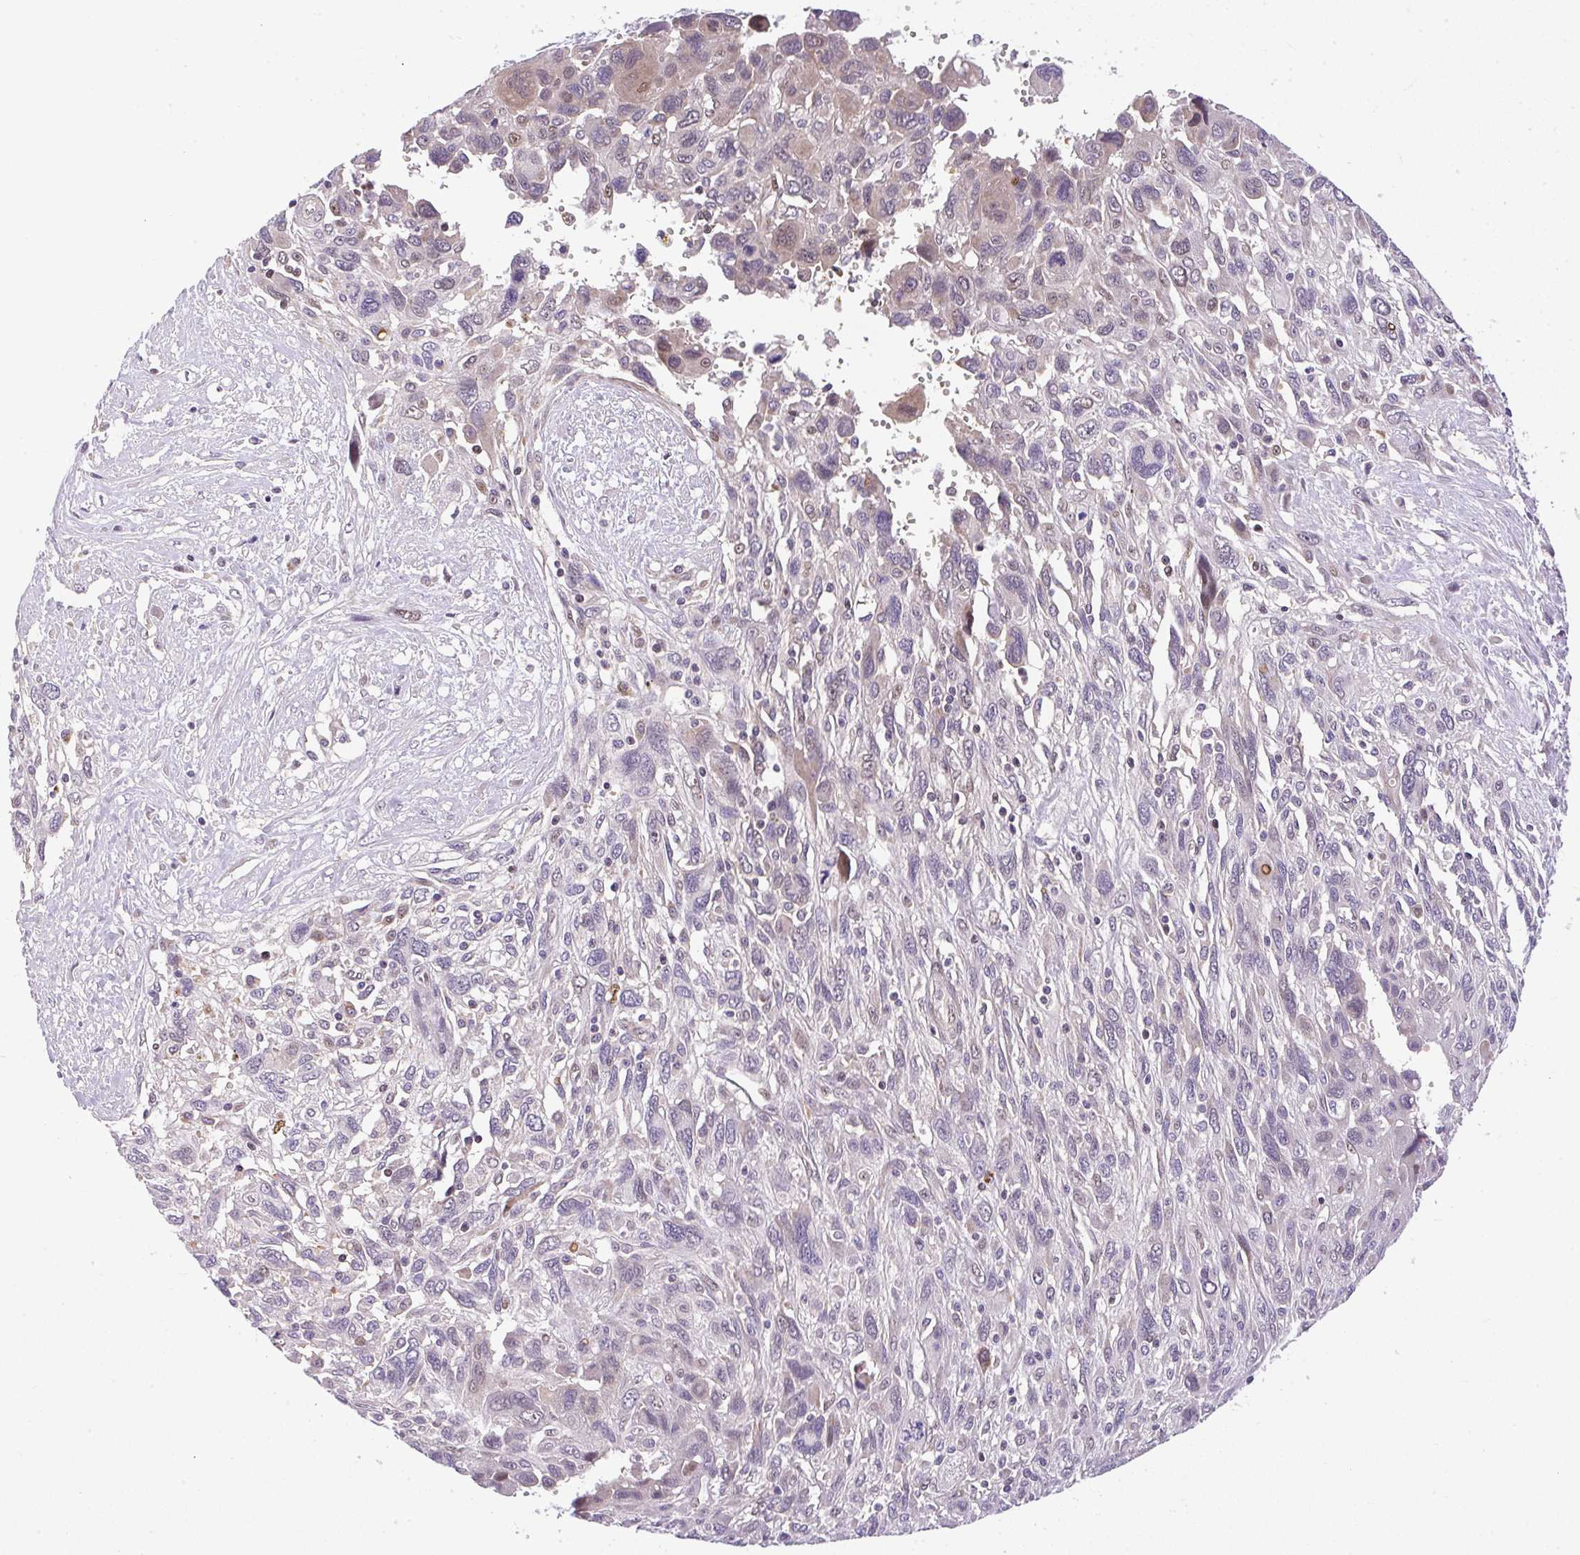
{"staining": {"intensity": "weak", "quantity": "<25%", "location": "cytoplasmic/membranous,nuclear"}, "tissue": "pancreatic cancer", "cell_type": "Tumor cells", "image_type": "cancer", "snomed": [{"axis": "morphology", "description": "Adenocarcinoma, NOS"}, {"axis": "topography", "description": "Pancreas"}], "caption": "This is an immunohistochemistry histopathology image of pancreatic cancer. There is no staining in tumor cells.", "gene": "CHIA", "patient": {"sex": "female", "age": 47}}